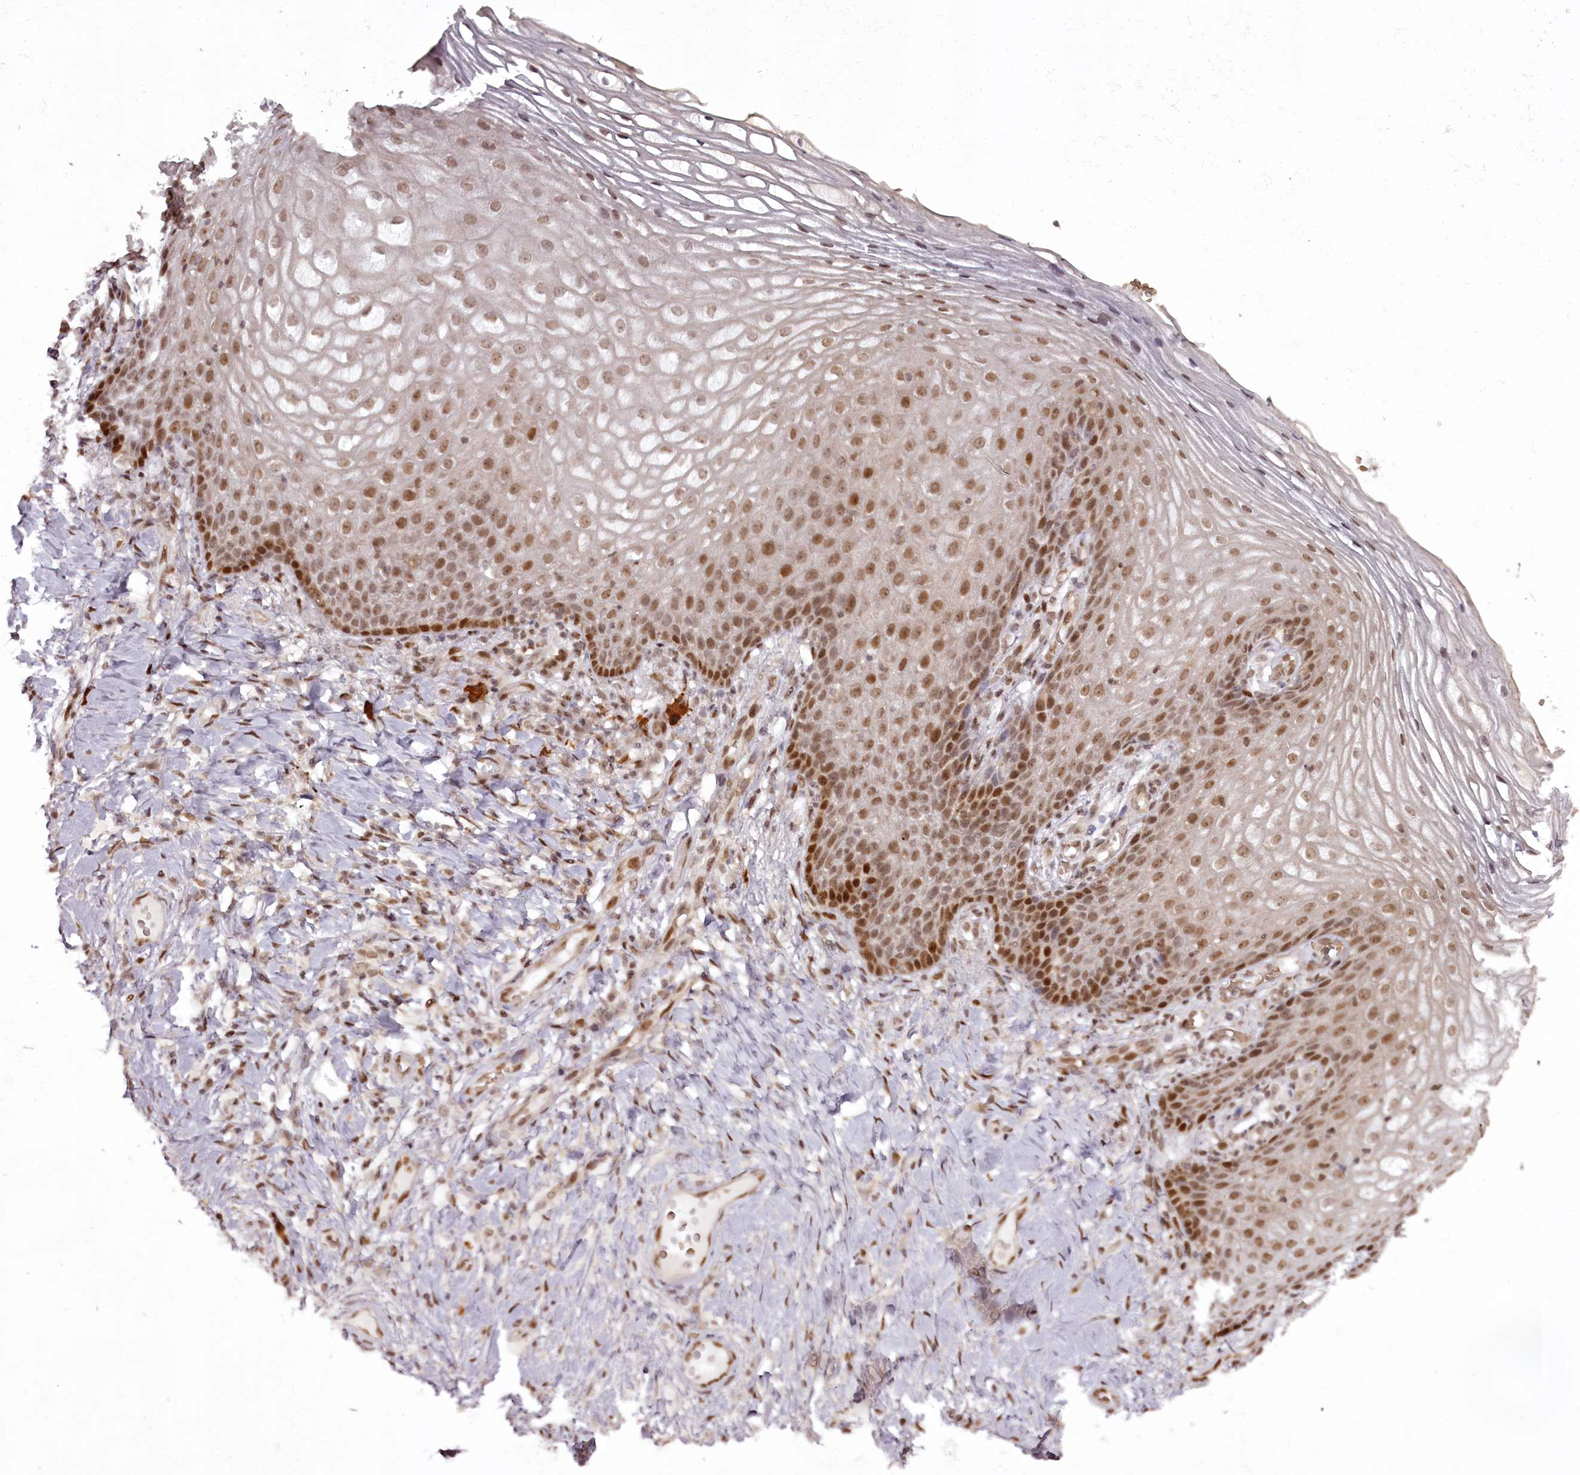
{"staining": {"intensity": "moderate", "quantity": ">75%", "location": "nuclear"}, "tissue": "vagina", "cell_type": "Squamous epithelial cells", "image_type": "normal", "snomed": [{"axis": "morphology", "description": "Normal tissue, NOS"}, {"axis": "topography", "description": "Vagina"}], "caption": "Vagina stained for a protein (brown) displays moderate nuclear positive positivity in approximately >75% of squamous epithelial cells.", "gene": "THYN1", "patient": {"sex": "female", "age": 60}}